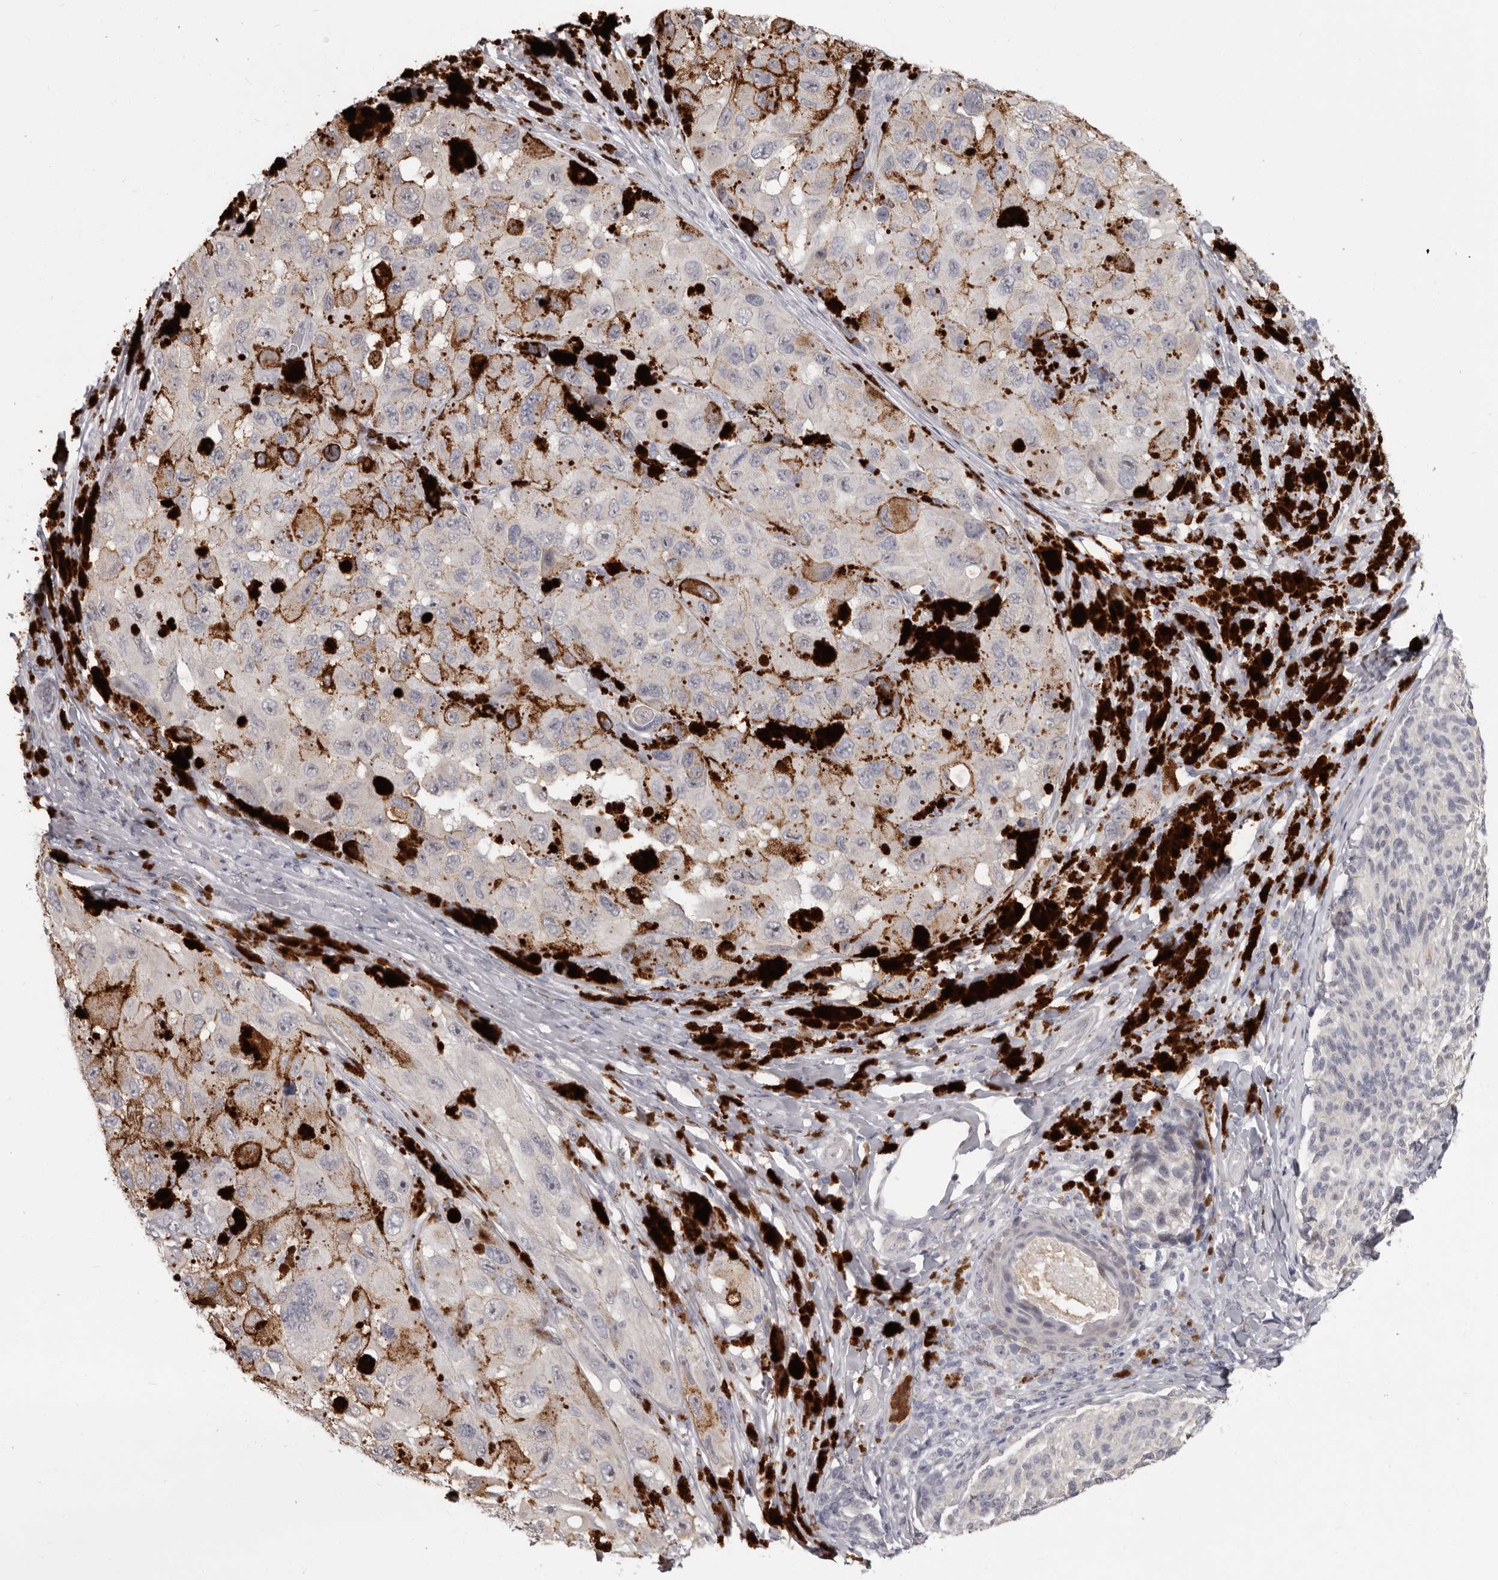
{"staining": {"intensity": "negative", "quantity": "none", "location": "none"}, "tissue": "melanoma", "cell_type": "Tumor cells", "image_type": "cancer", "snomed": [{"axis": "morphology", "description": "Malignant melanoma, NOS"}, {"axis": "topography", "description": "Skin"}], "caption": "Immunohistochemistry histopathology image of human malignant melanoma stained for a protein (brown), which exhibits no expression in tumor cells.", "gene": "GPR157", "patient": {"sex": "female", "age": 73}}